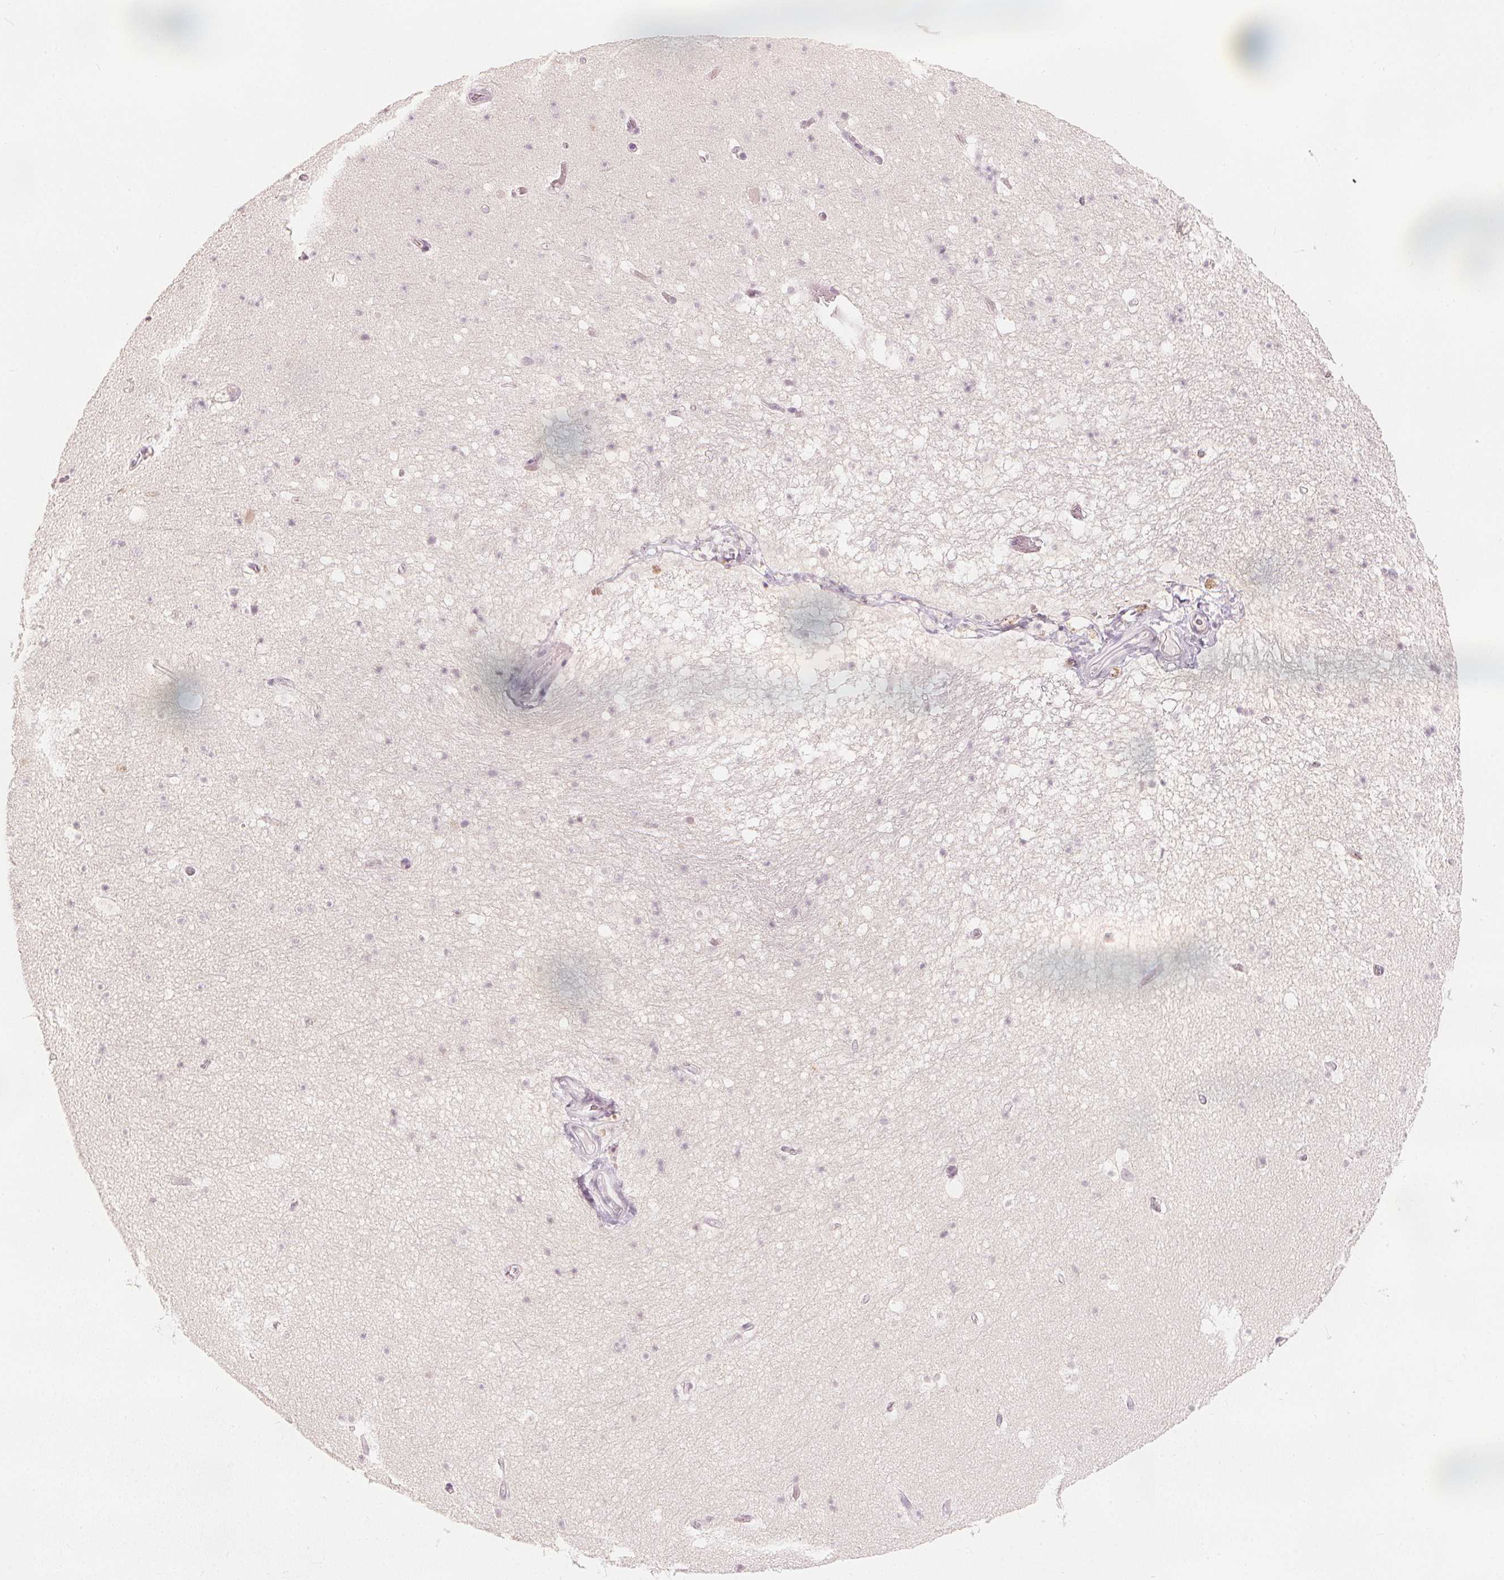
{"staining": {"intensity": "negative", "quantity": "none", "location": "none"}, "tissue": "hippocampus", "cell_type": "Glial cells", "image_type": "normal", "snomed": [{"axis": "morphology", "description": "Normal tissue, NOS"}, {"axis": "topography", "description": "Hippocampus"}], "caption": "This is an IHC micrograph of benign hippocampus. There is no staining in glial cells.", "gene": "CALB1", "patient": {"sex": "male", "age": 26}}